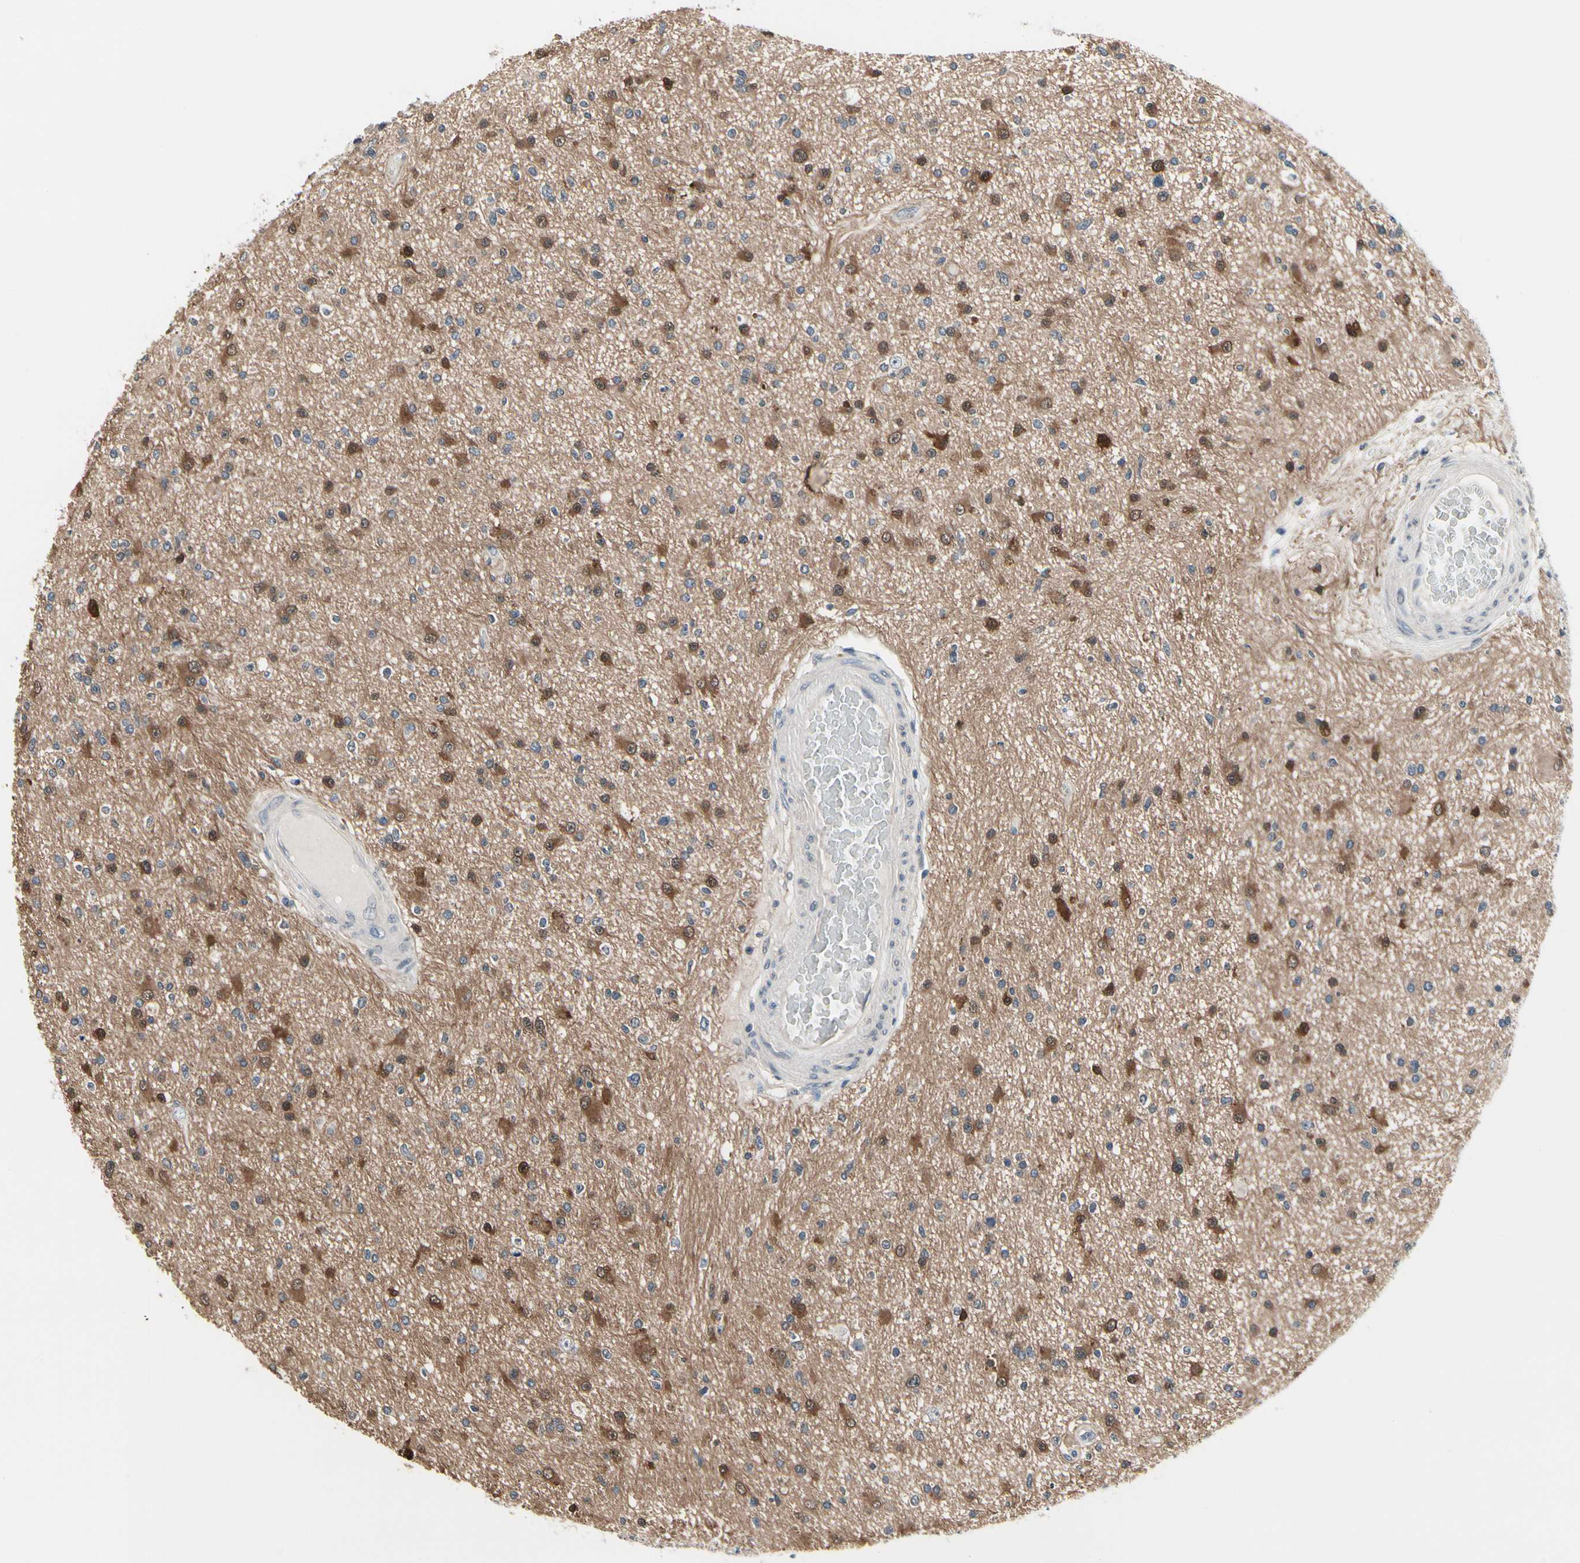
{"staining": {"intensity": "moderate", "quantity": "25%-75%", "location": "cytoplasmic/membranous,nuclear"}, "tissue": "glioma", "cell_type": "Tumor cells", "image_type": "cancer", "snomed": [{"axis": "morphology", "description": "Glioma, malignant, High grade"}, {"axis": "topography", "description": "Brain"}], "caption": "IHC of human malignant glioma (high-grade) shows medium levels of moderate cytoplasmic/membranous and nuclear expression in approximately 25%-75% of tumor cells. The staining is performed using DAB brown chromogen to label protein expression. The nuclei are counter-stained blue using hematoxylin.", "gene": "PRDX6", "patient": {"sex": "male", "age": 33}}